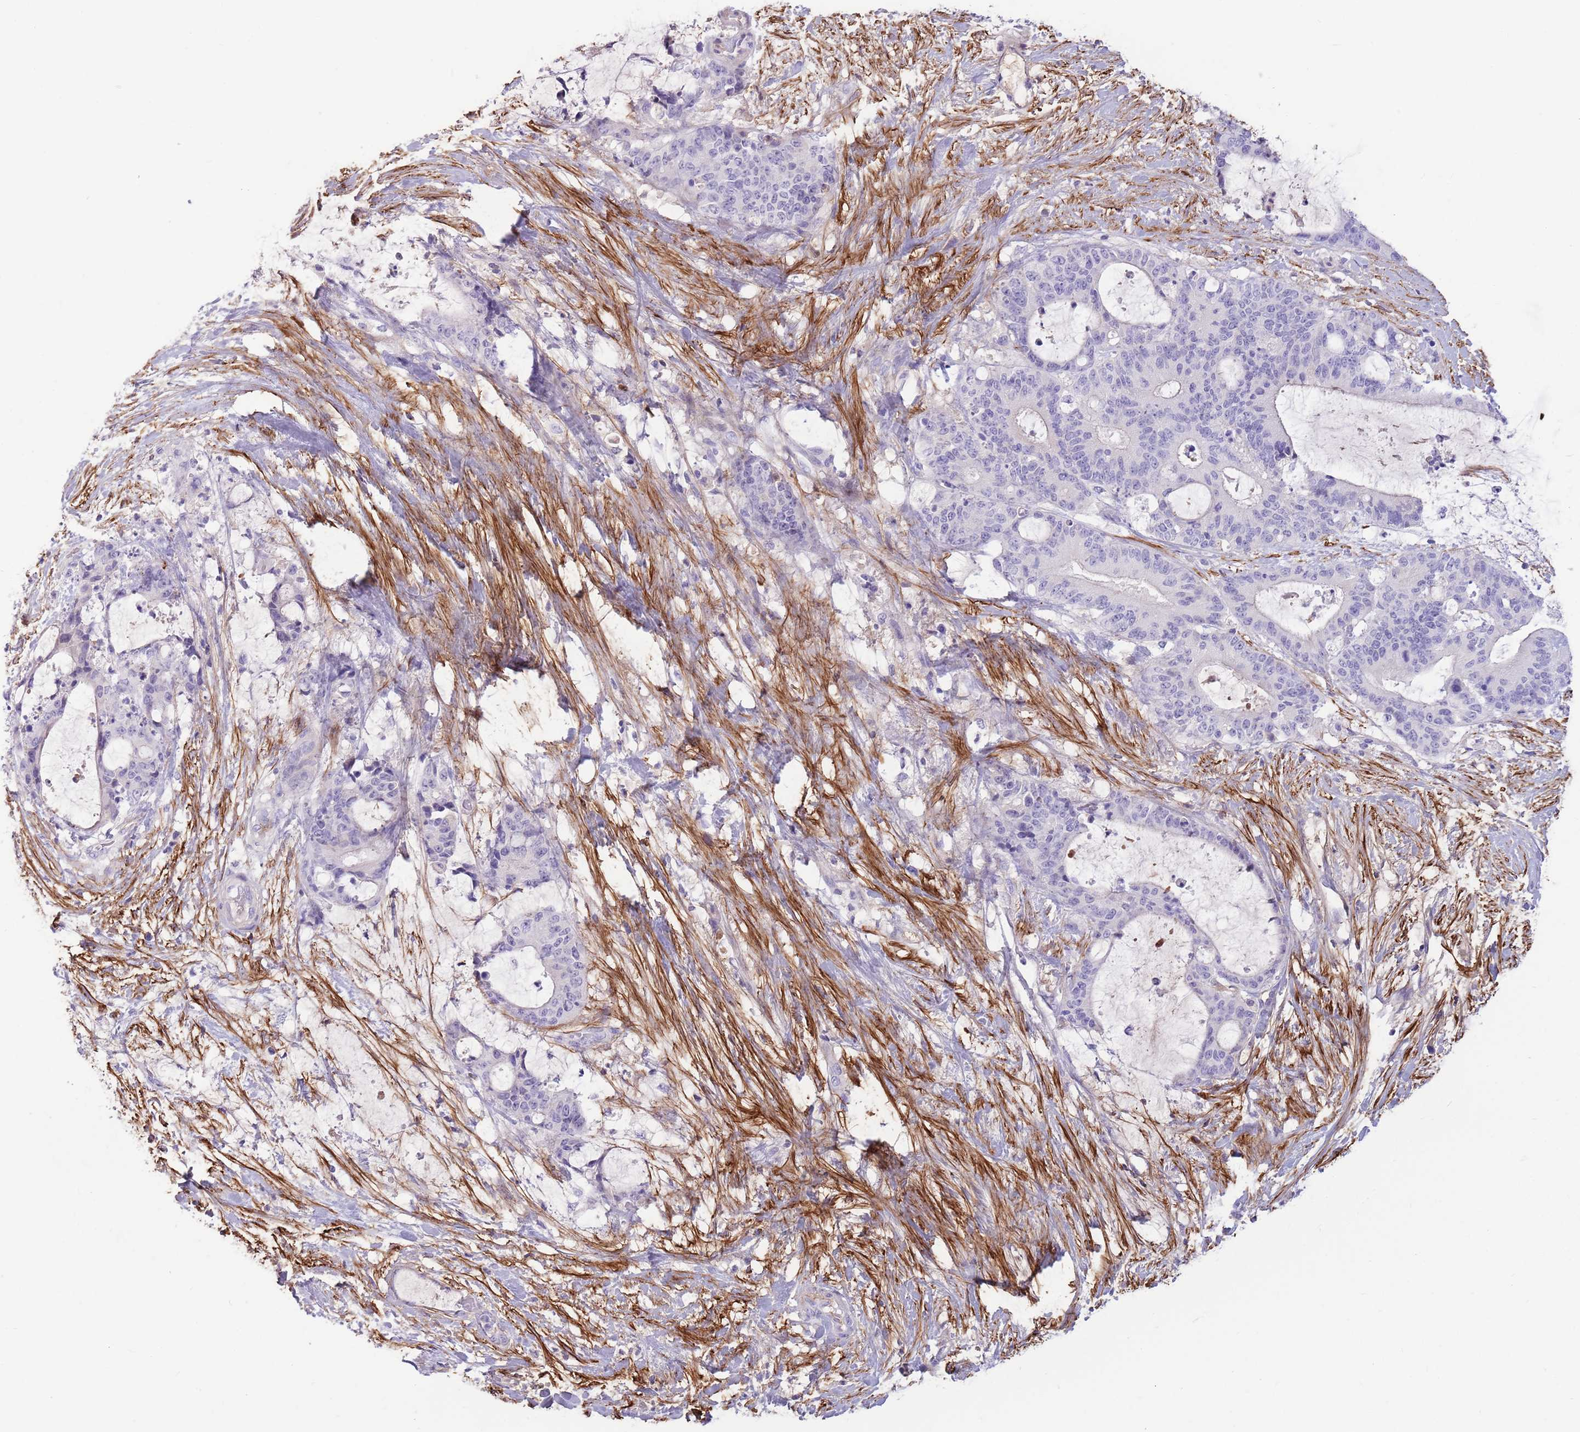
{"staining": {"intensity": "negative", "quantity": "none", "location": "none"}, "tissue": "liver cancer", "cell_type": "Tumor cells", "image_type": "cancer", "snomed": [{"axis": "morphology", "description": "Normal tissue, NOS"}, {"axis": "morphology", "description": "Cholangiocarcinoma"}, {"axis": "topography", "description": "Liver"}, {"axis": "topography", "description": "Peripheral nerve tissue"}], "caption": "This micrograph is of cholangiocarcinoma (liver) stained with immunohistochemistry (IHC) to label a protein in brown with the nuclei are counter-stained blue. There is no expression in tumor cells. Nuclei are stained in blue.", "gene": "LEPROTL1", "patient": {"sex": "female", "age": 73}}